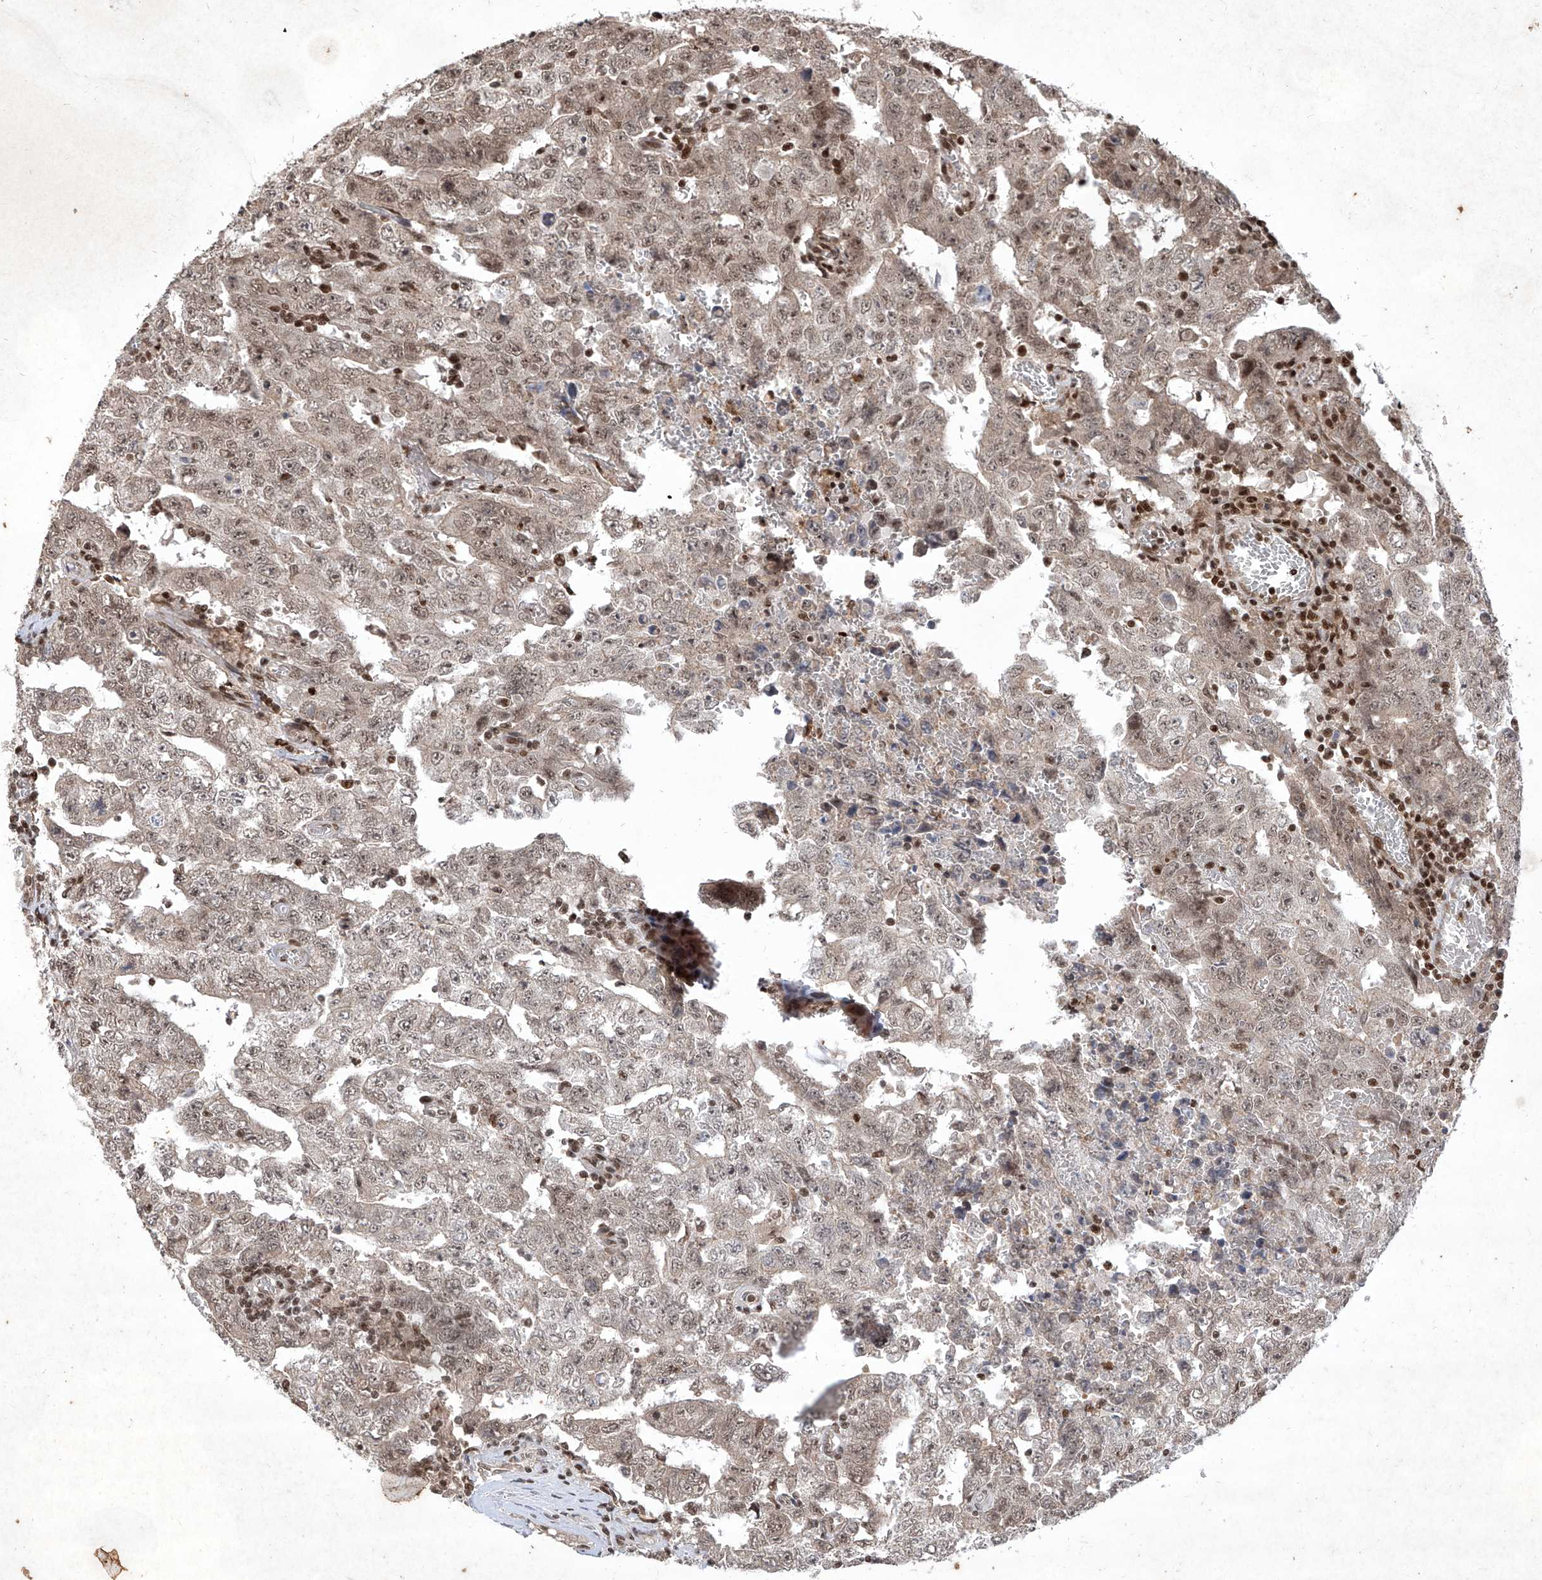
{"staining": {"intensity": "weak", "quantity": "25%-75%", "location": "cytoplasmic/membranous,nuclear"}, "tissue": "testis cancer", "cell_type": "Tumor cells", "image_type": "cancer", "snomed": [{"axis": "morphology", "description": "Carcinoma, Embryonal, NOS"}, {"axis": "topography", "description": "Testis"}], "caption": "About 25%-75% of tumor cells in testis embryonal carcinoma display weak cytoplasmic/membranous and nuclear protein positivity as visualized by brown immunohistochemical staining.", "gene": "IRF2", "patient": {"sex": "male", "age": 26}}